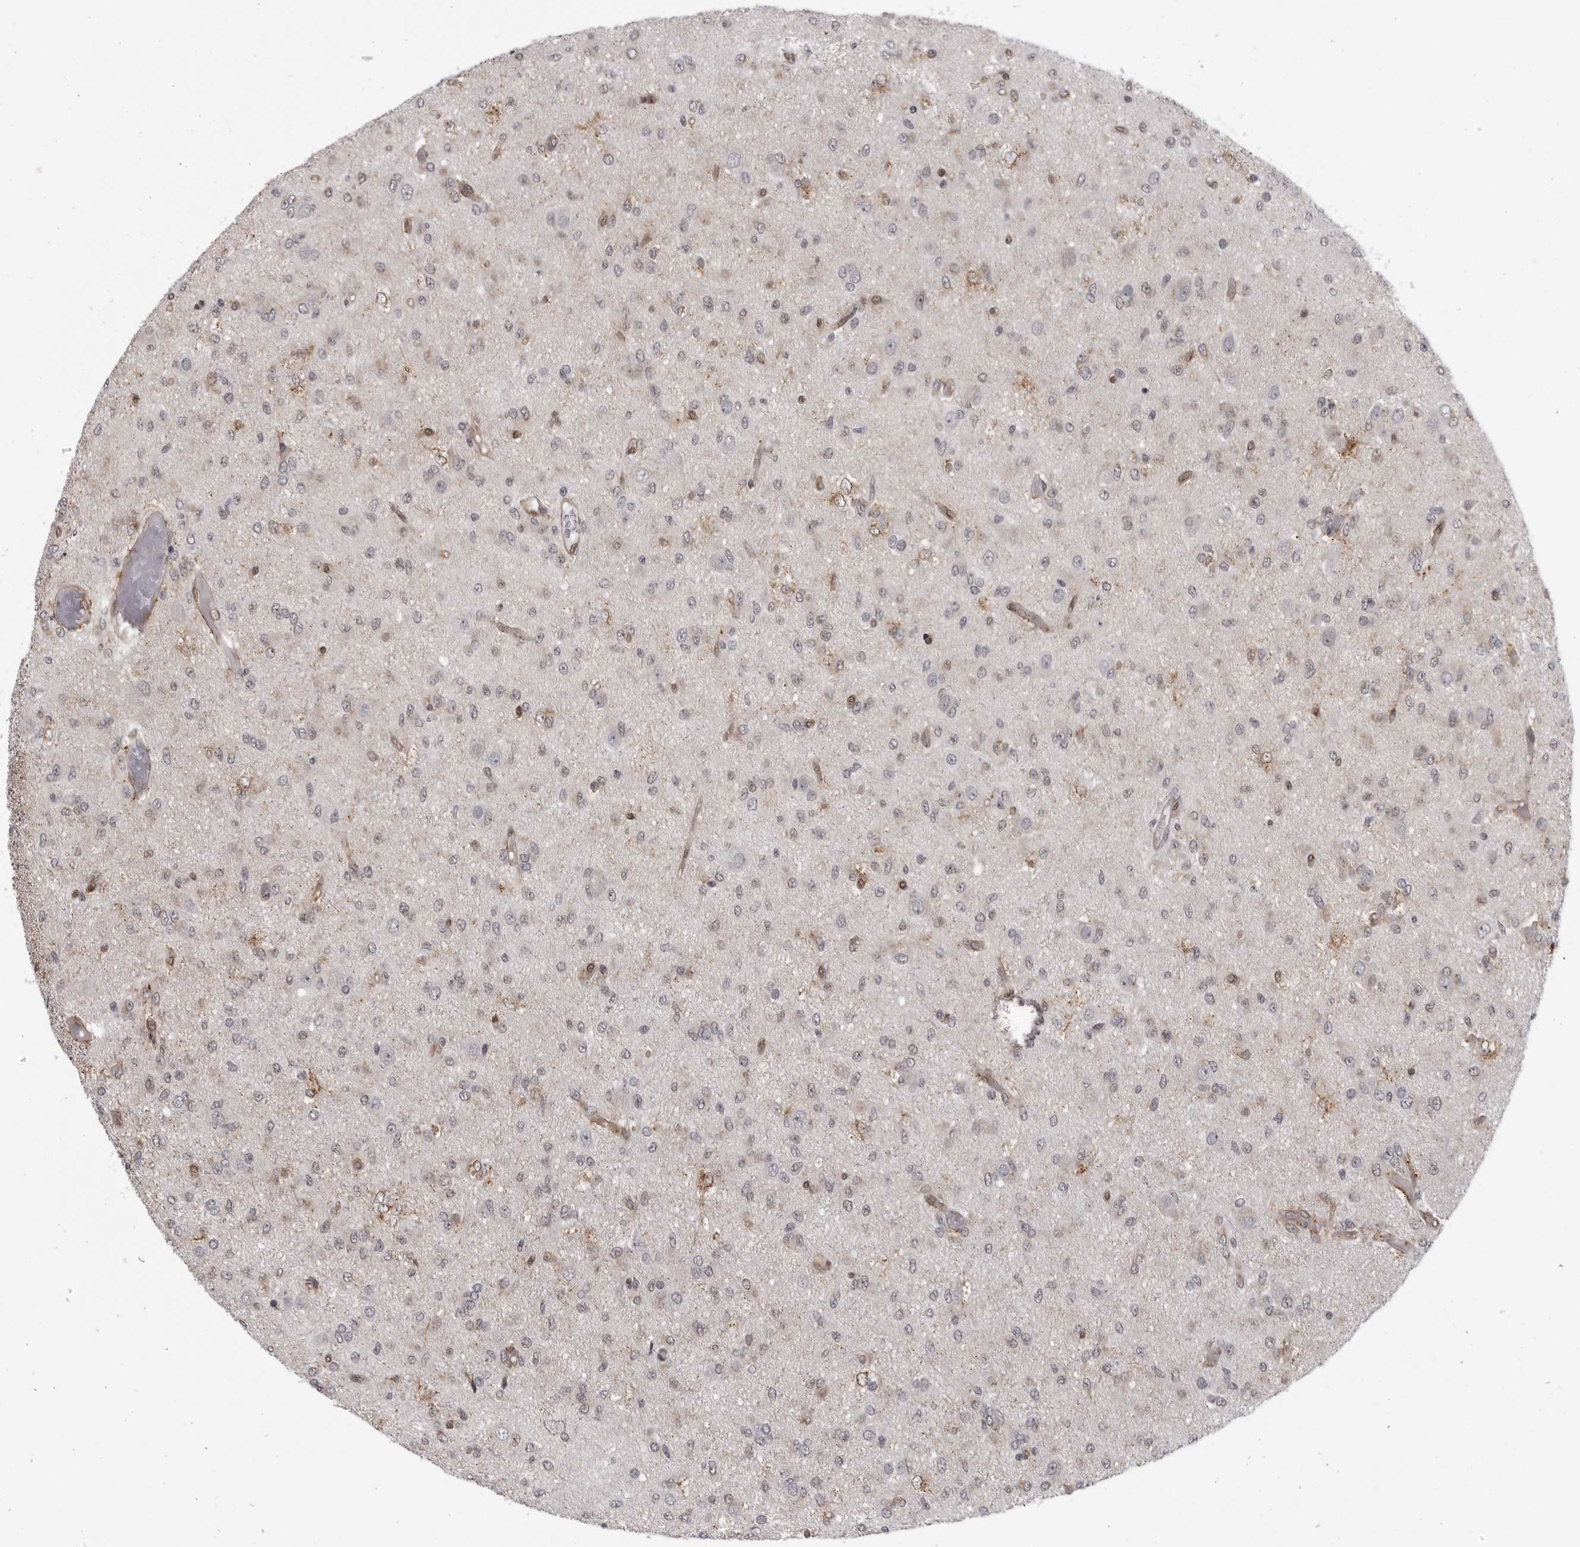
{"staining": {"intensity": "negative", "quantity": "none", "location": "none"}, "tissue": "glioma", "cell_type": "Tumor cells", "image_type": "cancer", "snomed": [{"axis": "morphology", "description": "Glioma, malignant, High grade"}, {"axis": "topography", "description": "Brain"}], "caption": "DAB immunohistochemical staining of malignant glioma (high-grade) shows no significant expression in tumor cells.", "gene": "MAPK12", "patient": {"sex": "female", "age": 59}}